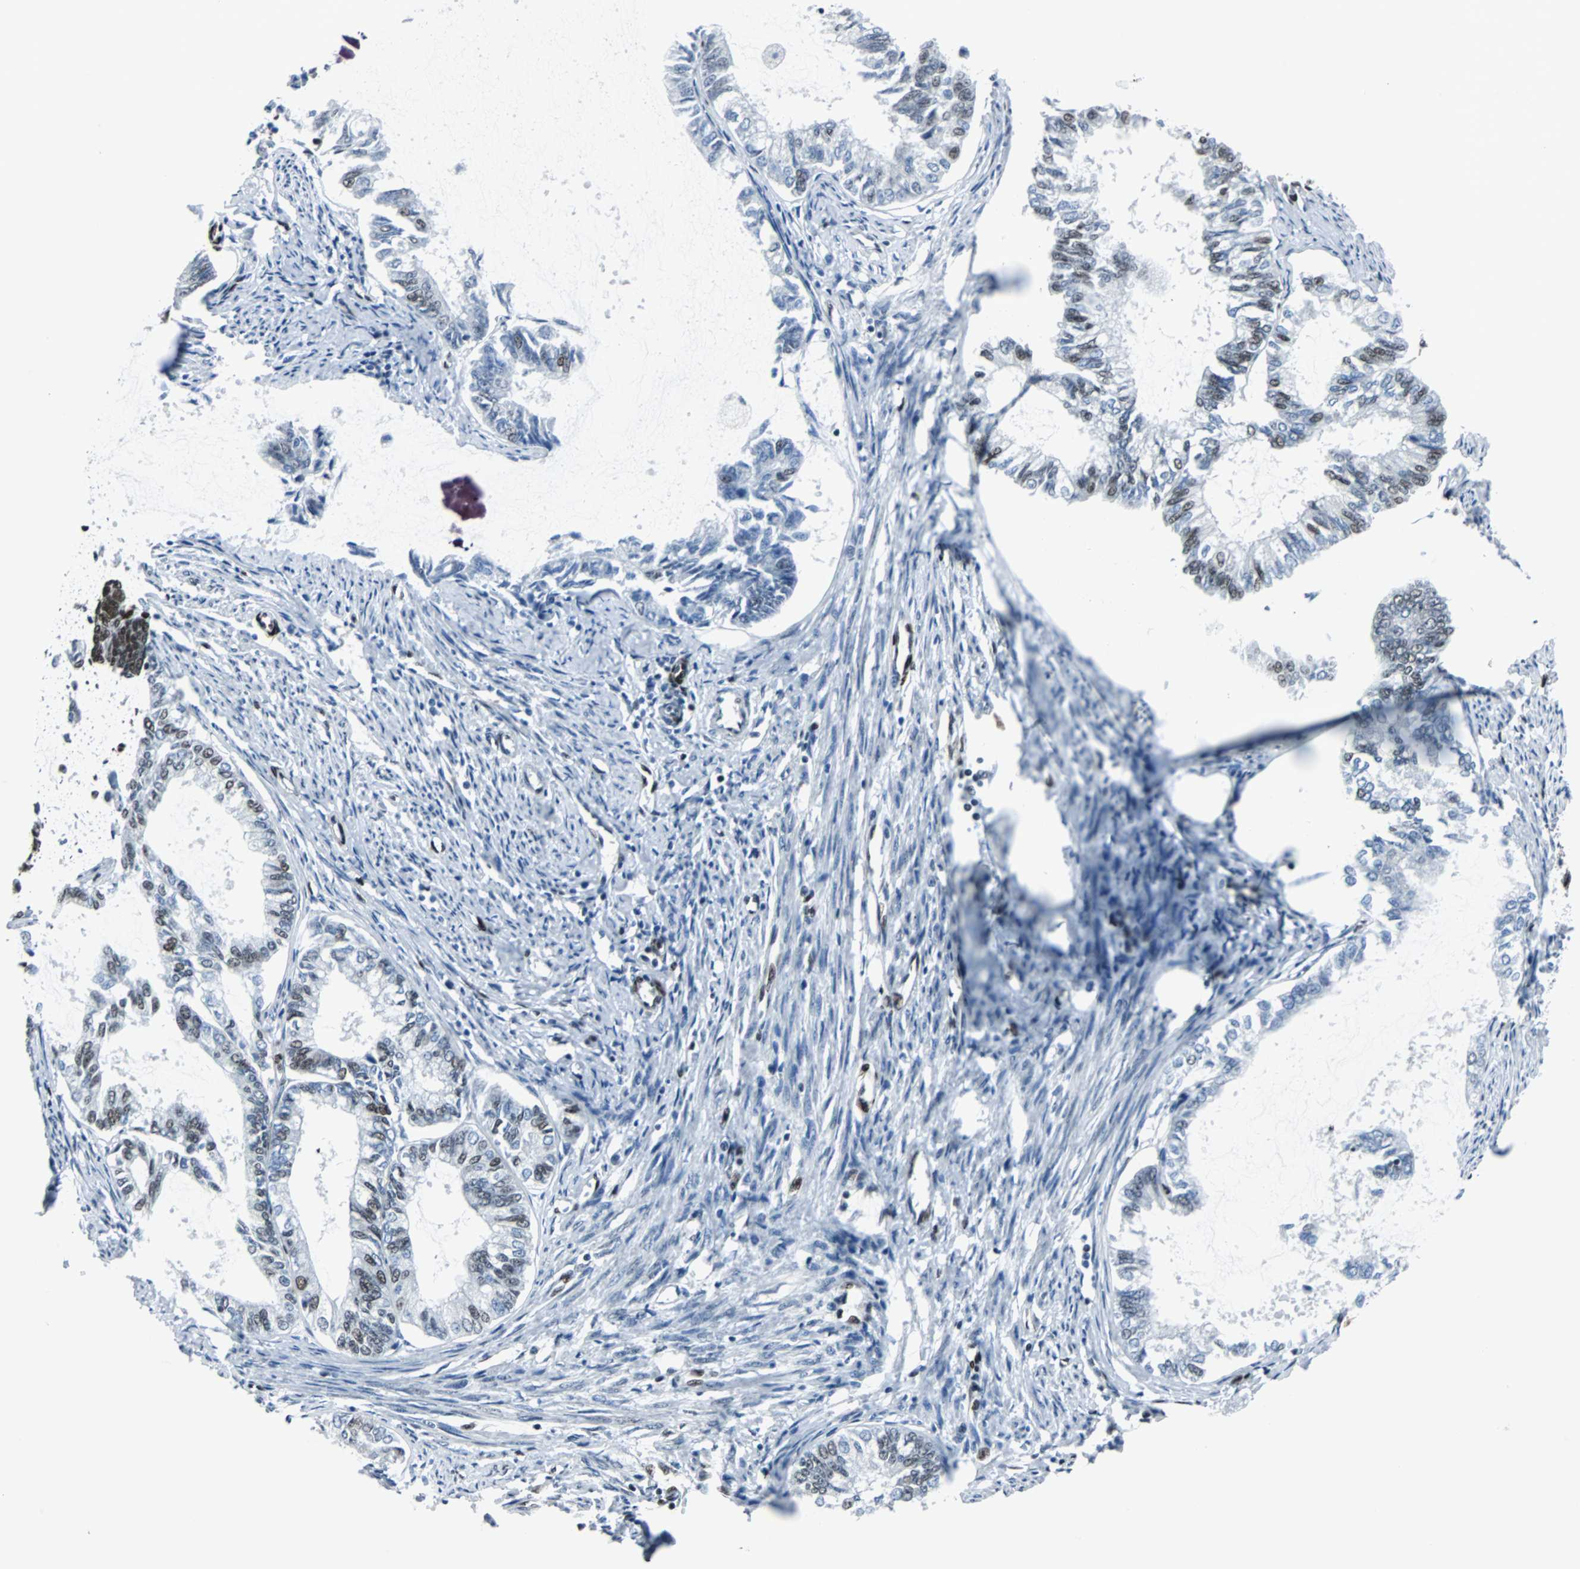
{"staining": {"intensity": "moderate", "quantity": "<25%", "location": "nuclear"}, "tissue": "endometrial cancer", "cell_type": "Tumor cells", "image_type": "cancer", "snomed": [{"axis": "morphology", "description": "Adenocarcinoma, NOS"}, {"axis": "topography", "description": "Endometrium"}], "caption": "High-magnification brightfield microscopy of adenocarcinoma (endometrial) stained with DAB (3,3'-diaminobenzidine) (brown) and counterstained with hematoxylin (blue). tumor cells exhibit moderate nuclear staining is appreciated in approximately<25% of cells. The staining was performed using DAB to visualize the protein expression in brown, while the nuclei were stained in blue with hematoxylin (Magnification: 20x).", "gene": "MEF2D", "patient": {"sex": "female", "age": 86}}